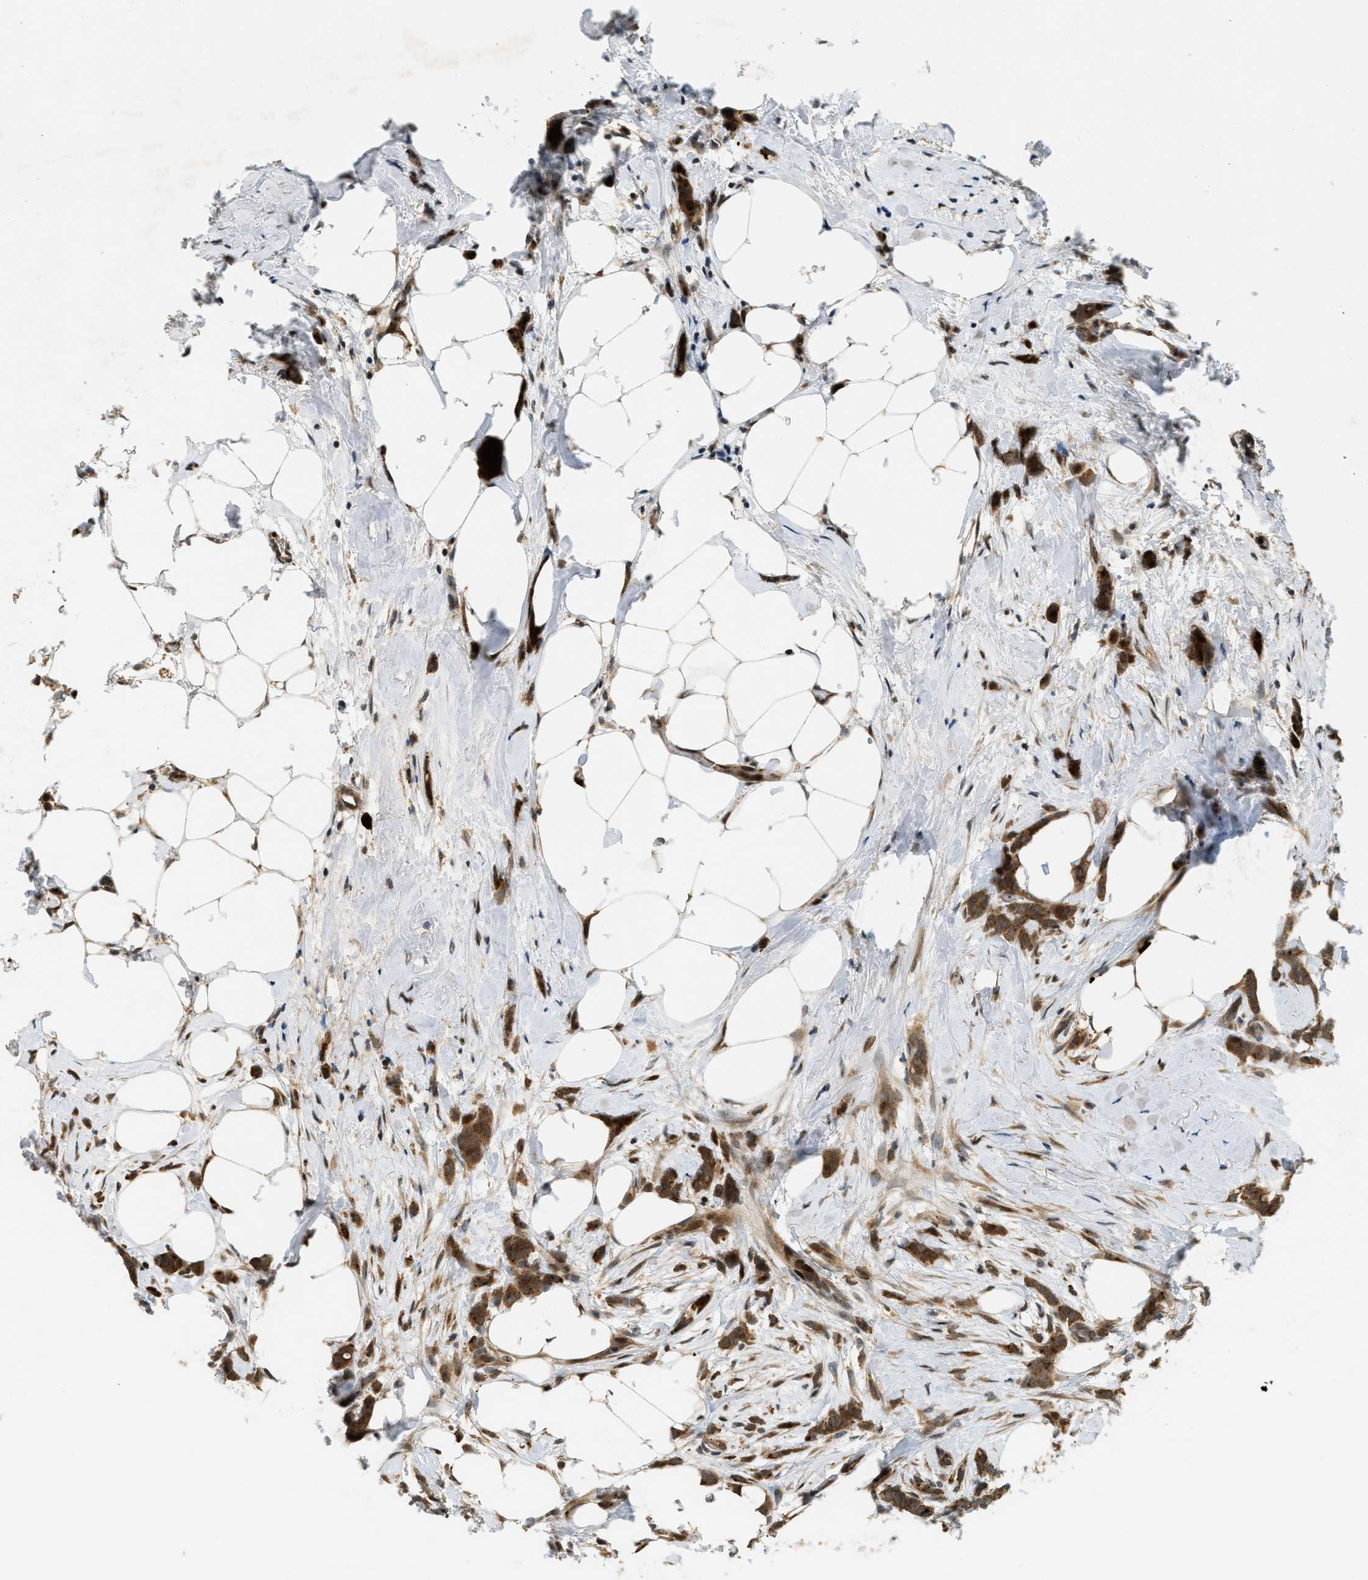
{"staining": {"intensity": "moderate", "quantity": ">75%", "location": "cytoplasmic/membranous"}, "tissue": "breast cancer", "cell_type": "Tumor cells", "image_type": "cancer", "snomed": [{"axis": "morphology", "description": "Lobular carcinoma, in situ"}, {"axis": "morphology", "description": "Lobular carcinoma"}, {"axis": "topography", "description": "Breast"}], "caption": "Immunohistochemical staining of human breast lobular carcinoma exhibits medium levels of moderate cytoplasmic/membranous protein staining in about >75% of tumor cells.", "gene": "TRAPPC14", "patient": {"sex": "female", "age": 41}}